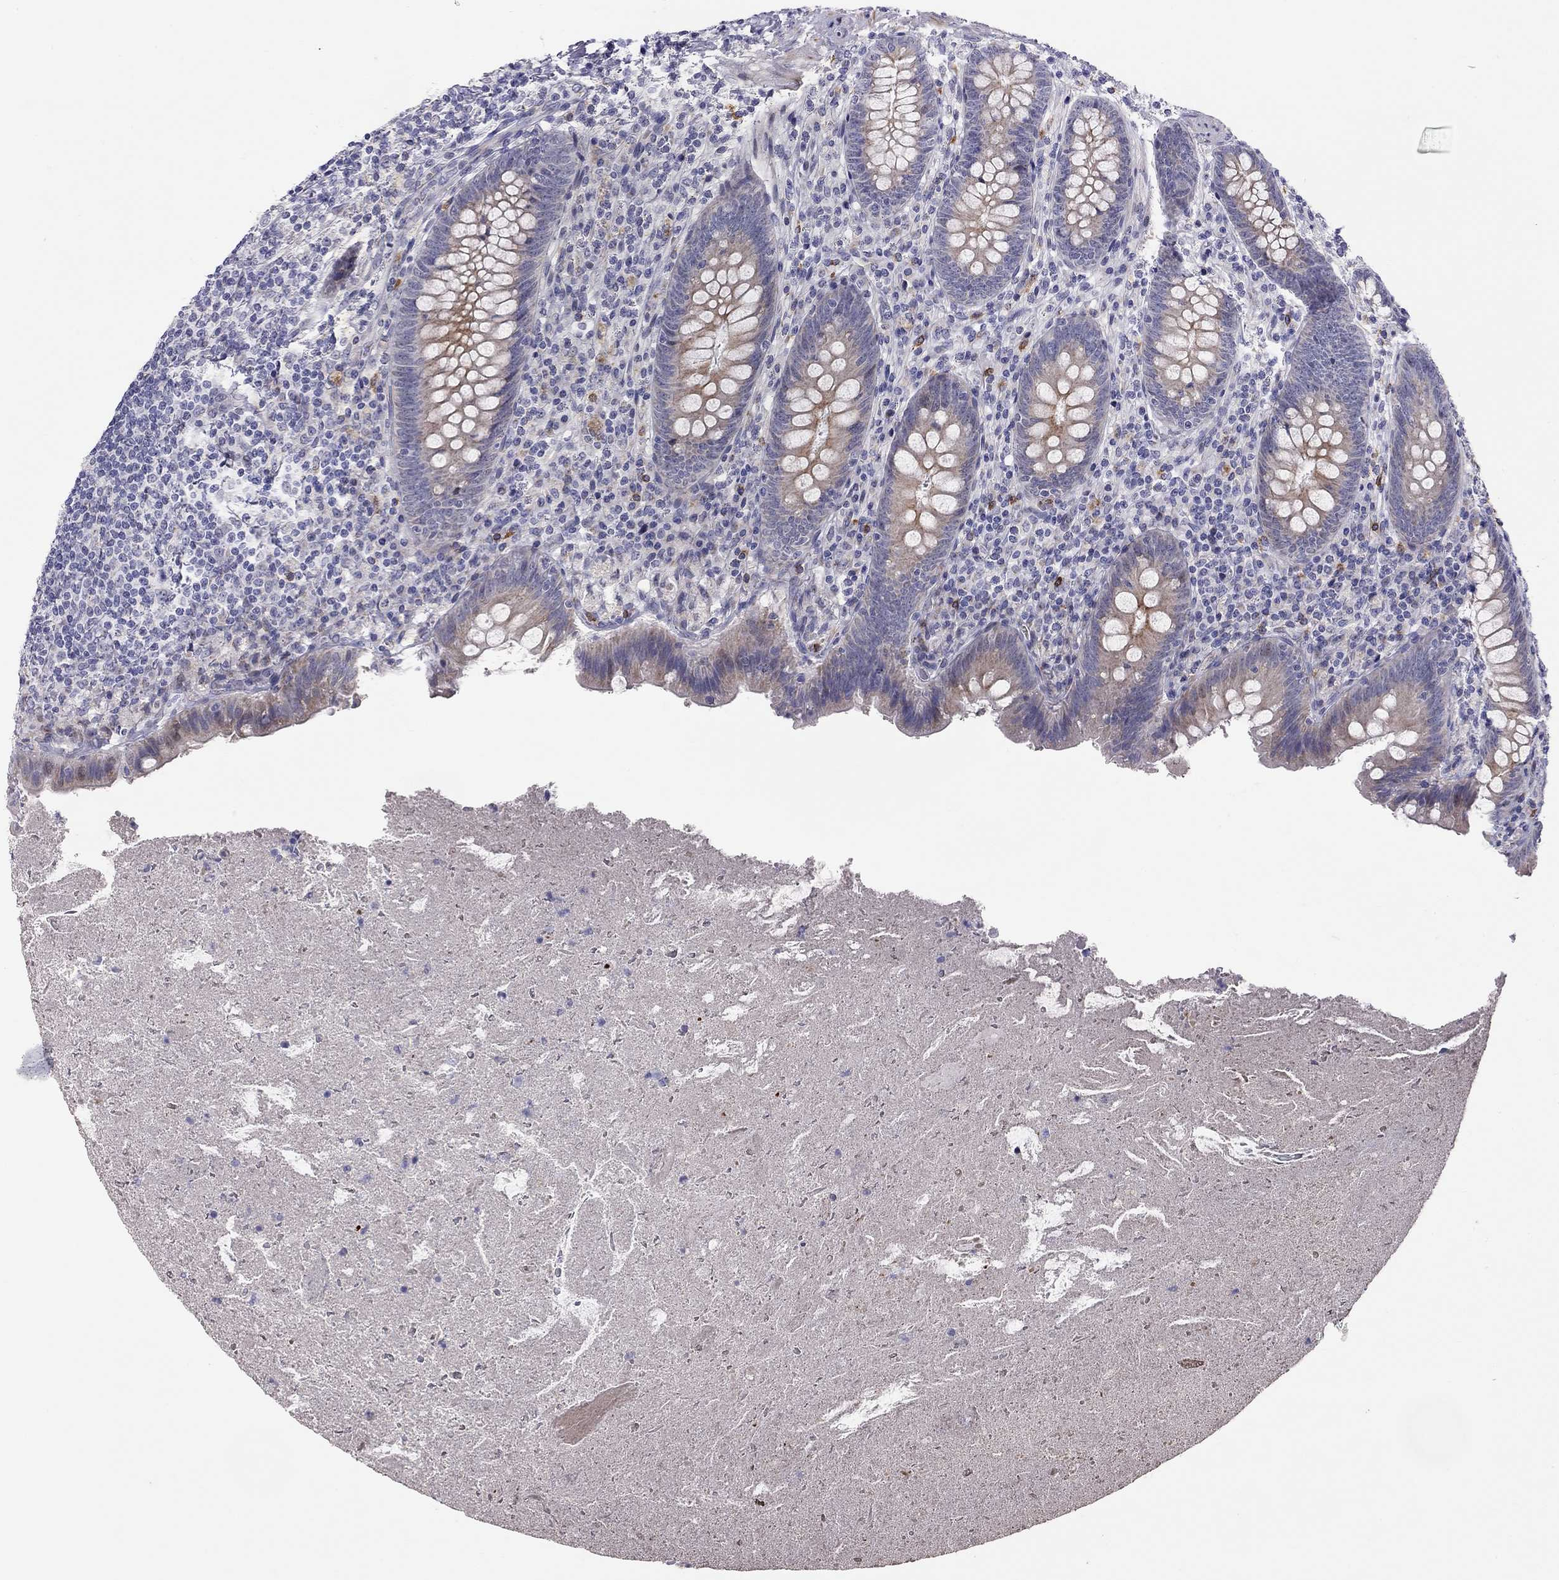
{"staining": {"intensity": "moderate", "quantity": "<25%", "location": "cytoplasmic/membranous"}, "tissue": "appendix", "cell_type": "Glandular cells", "image_type": "normal", "snomed": [{"axis": "morphology", "description": "Normal tissue, NOS"}, {"axis": "topography", "description": "Appendix"}], "caption": "Immunohistochemistry (IHC) histopathology image of normal human appendix stained for a protein (brown), which reveals low levels of moderate cytoplasmic/membranous positivity in about <25% of glandular cells.", "gene": "C8orf88", "patient": {"sex": "male", "age": 47}}